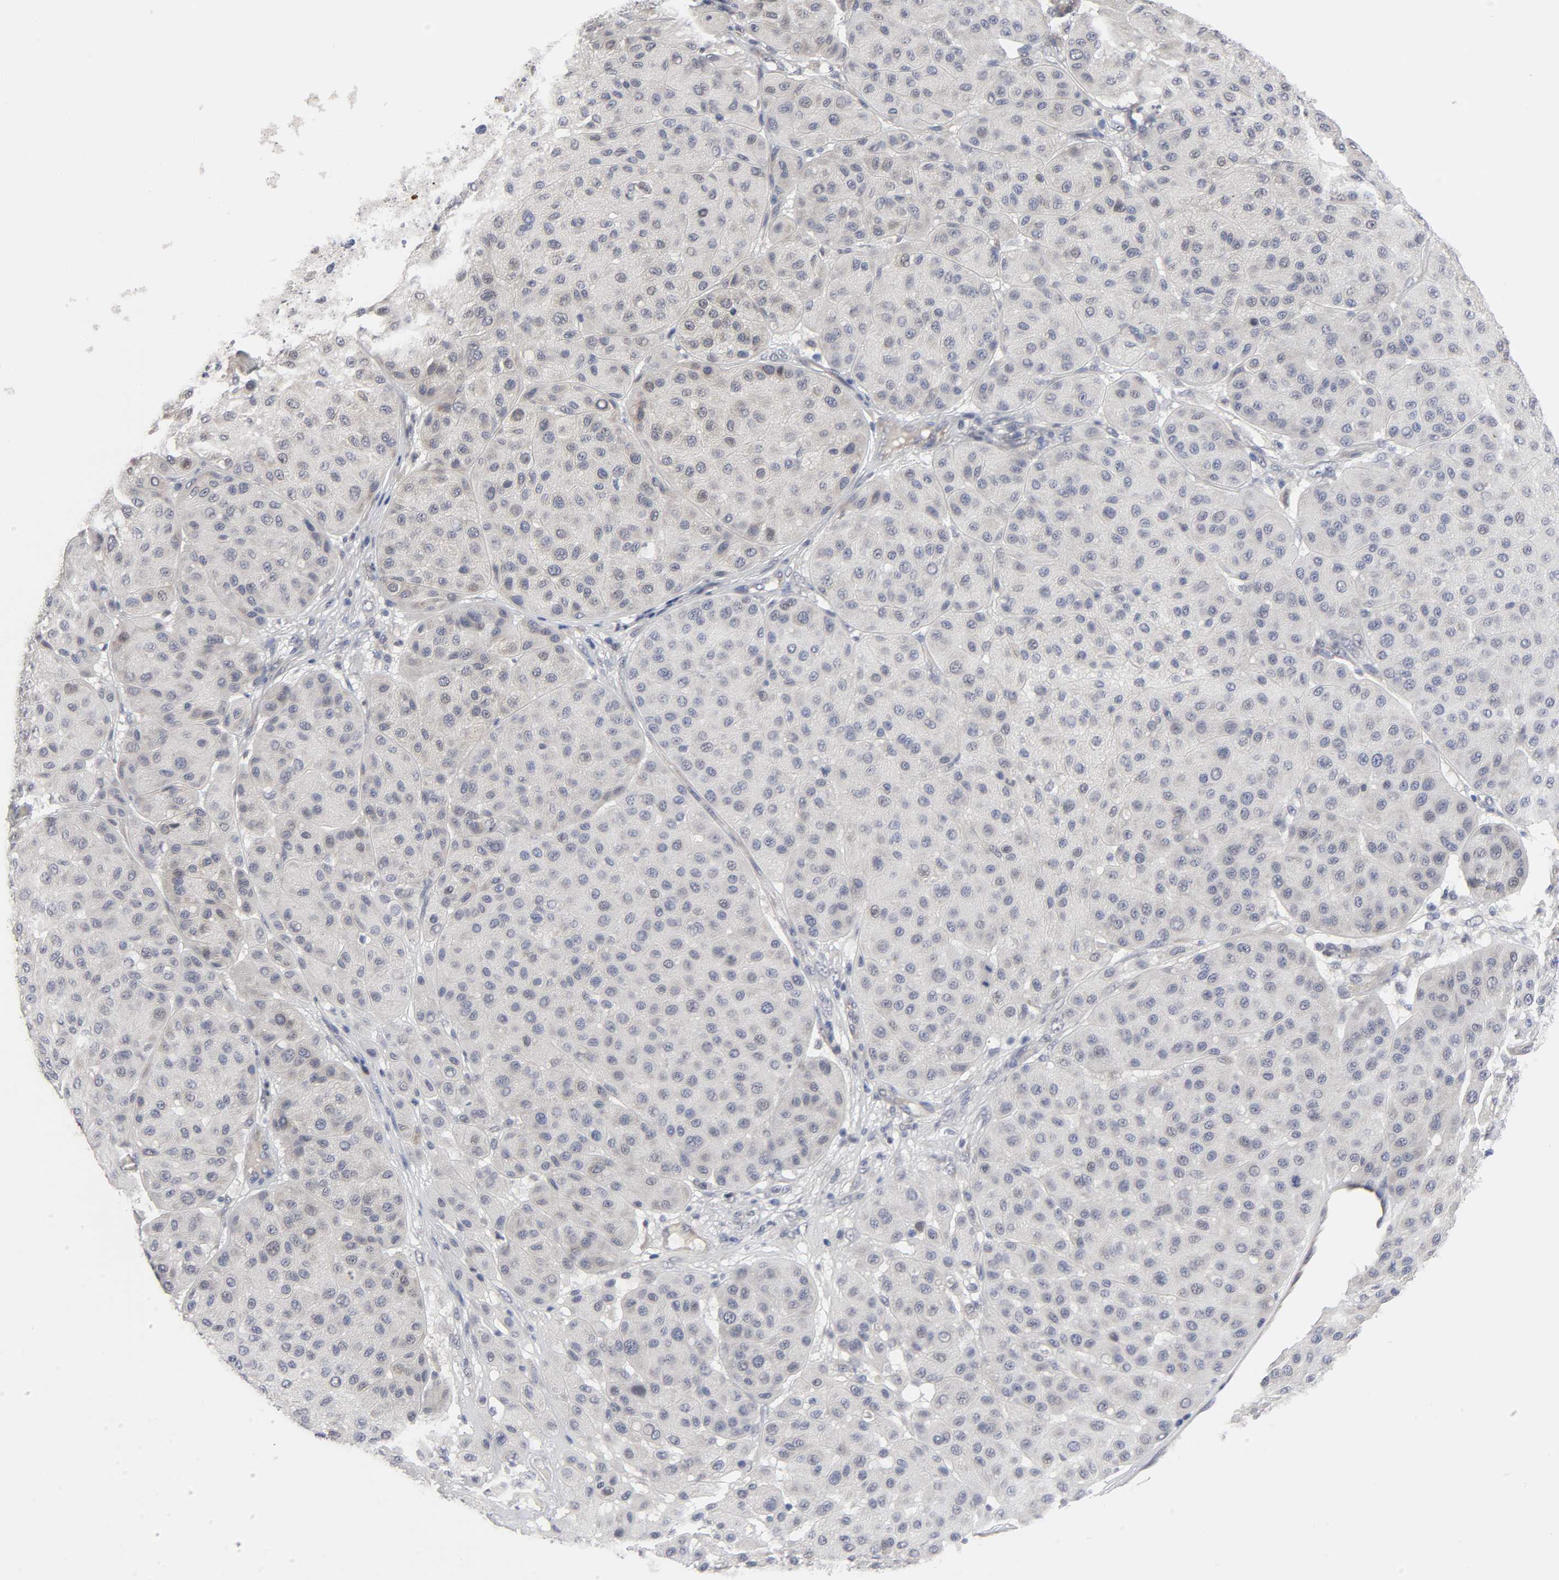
{"staining": {"intensity": "weak", "quantity": "<25%", "location": "cytoplasmic/membranous,nuclear"}, "tissue": "melanoma", "cell_type": "Tumor cells", "image_type": "cancer", "snomed": [{"axis": "morphology", "description": "Normal tissue, NOS"}, {"axis": "morphology", "description": "Malignant melanoma, Metastatic site"}, {"axis": "topography", "description": "Skin"}], "caption": "Tumor cells are negative for brown protein staining in malignant melanoma (metastatic site).", "gene": "HNF4A", "patient": {"sex": "male", "age": 41}}